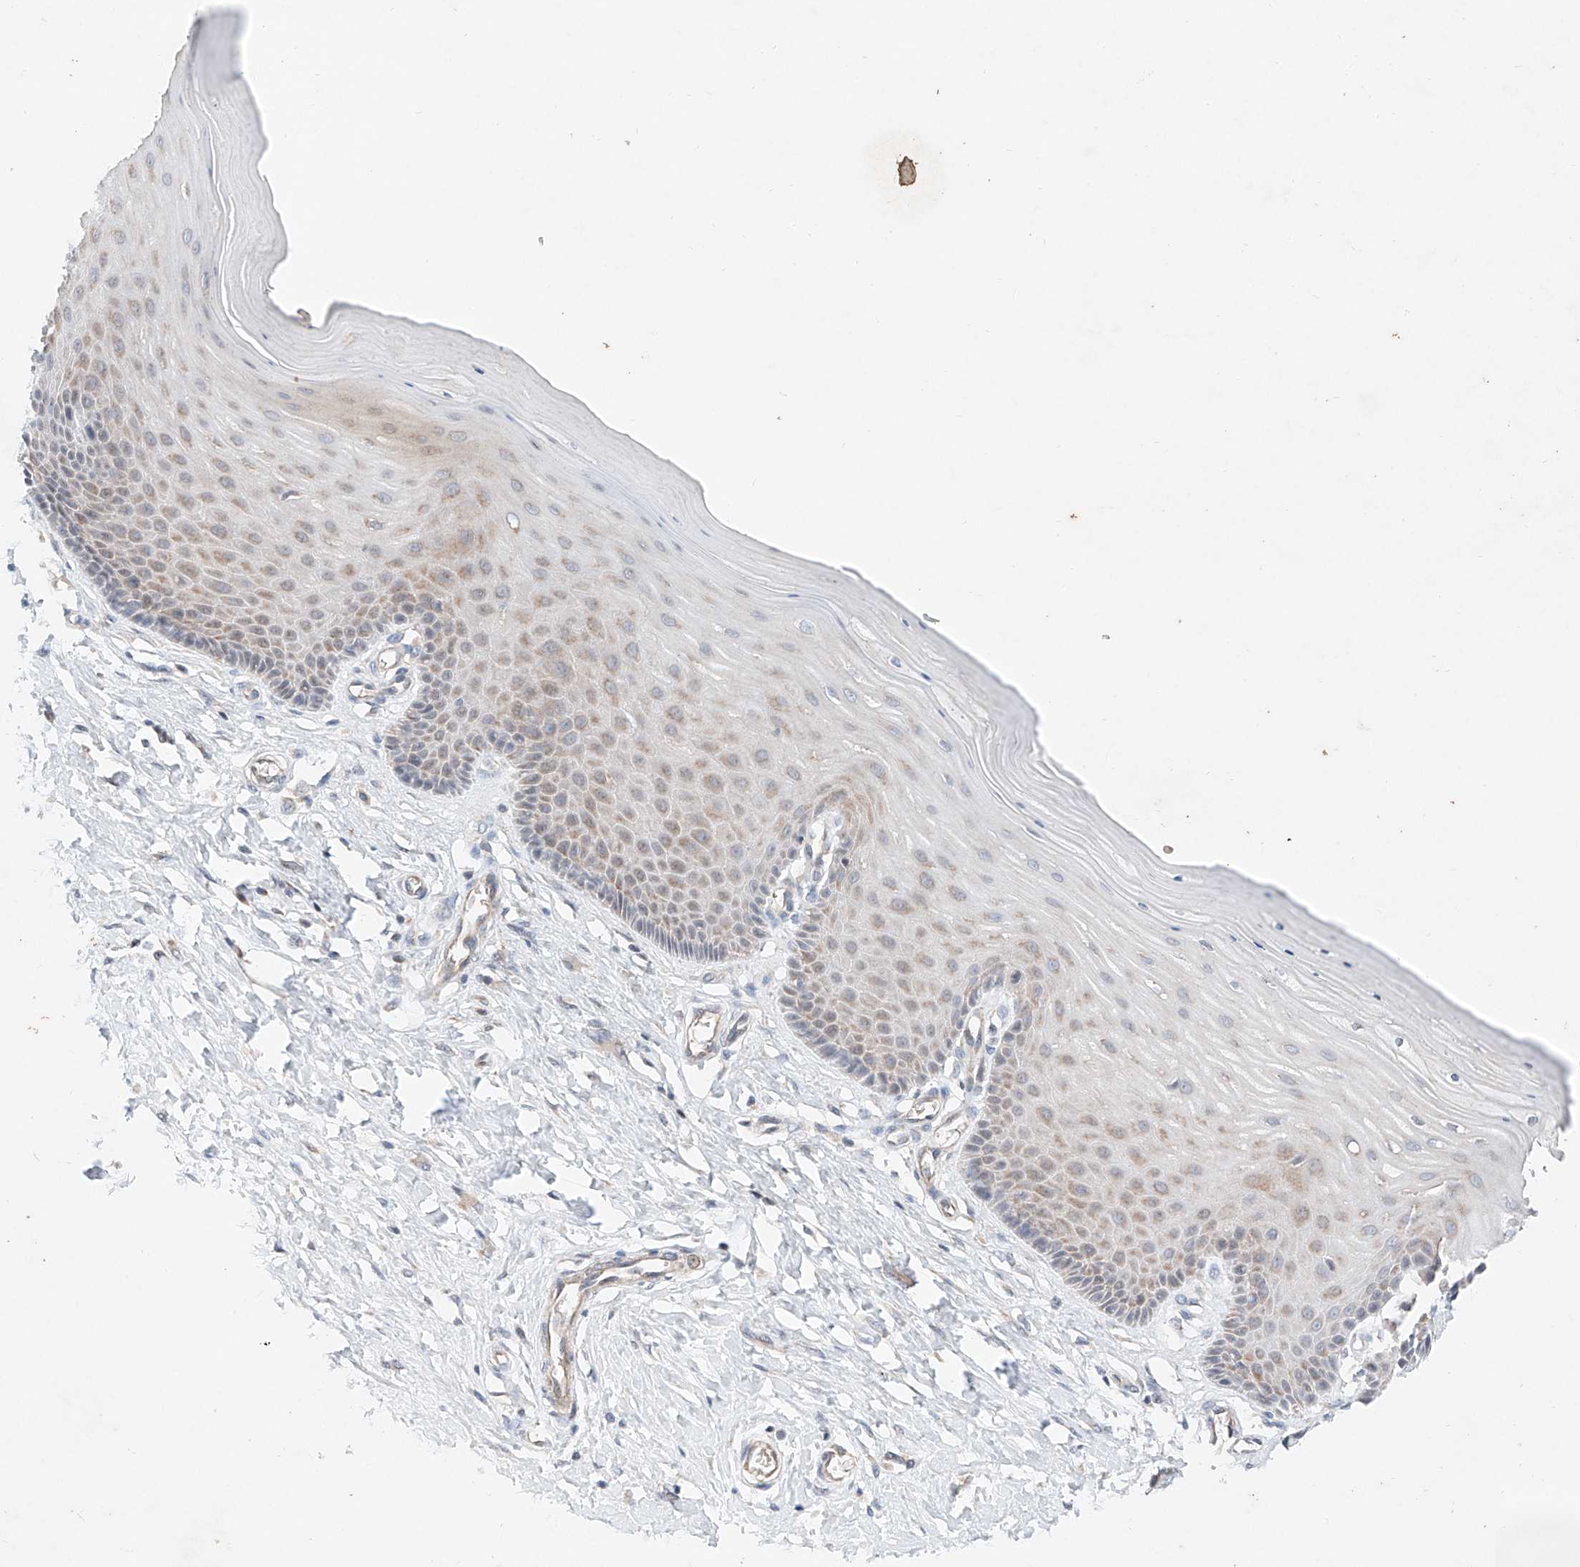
{"staining": {"intensity": "moderate", "quantity": ">75%", "location": "cytoplasmic/membranous"}, "tissue": "cervix", "cell_type": "Glandular cells", "image_type": "normal", "snomed": [{"axis": "morphology", "description": "Normal tissue, NOS"}, {"axis": "topography", "description": "Cervix"}], "caption": "Human cervix stained for a protein (brown) displays moderate cytoplasmic/membranous positive expression in approximately >75% of glandular cells.", "gene": "FASTK", "patient": {"sex": "female", "age": 55}}